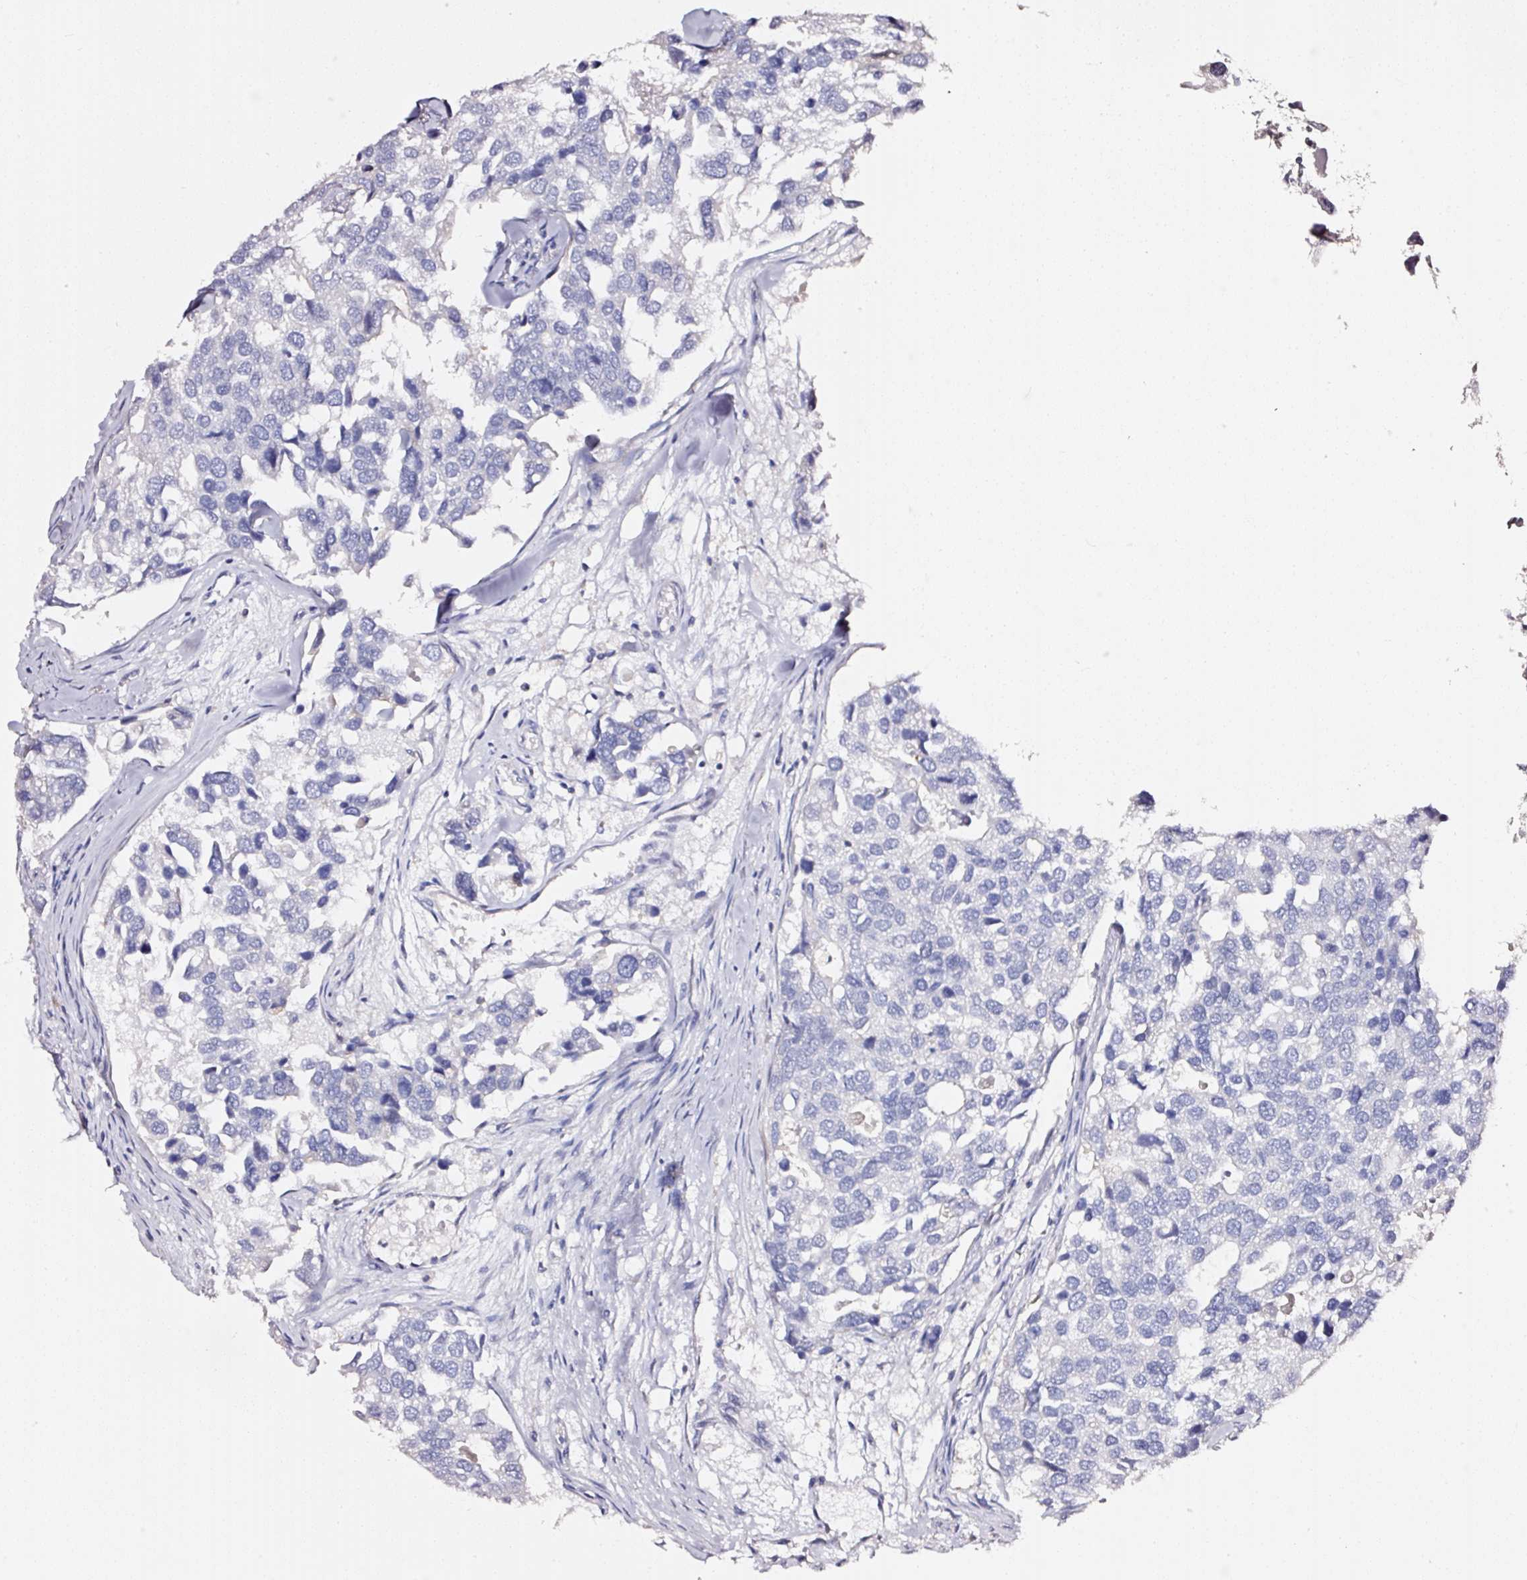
{"staining": {"intensity": "negative", "quantity": "none", "location": "none"}, "tissue": "breast cancer", "cell_type": "Tumor cells", "image_type": "cancer", "snomed": [{"axis": "morphology", "description": "Duct carcinoma"}, {"axis": "topography", "description": "Breast"}], "caption": "Immunohistochemical staining of invasive ductal carcinoma (breast) shows no significant staining in tumor cells.", "gene": "CYB561A3", "patient": {"sex": "female", "age": 83}}